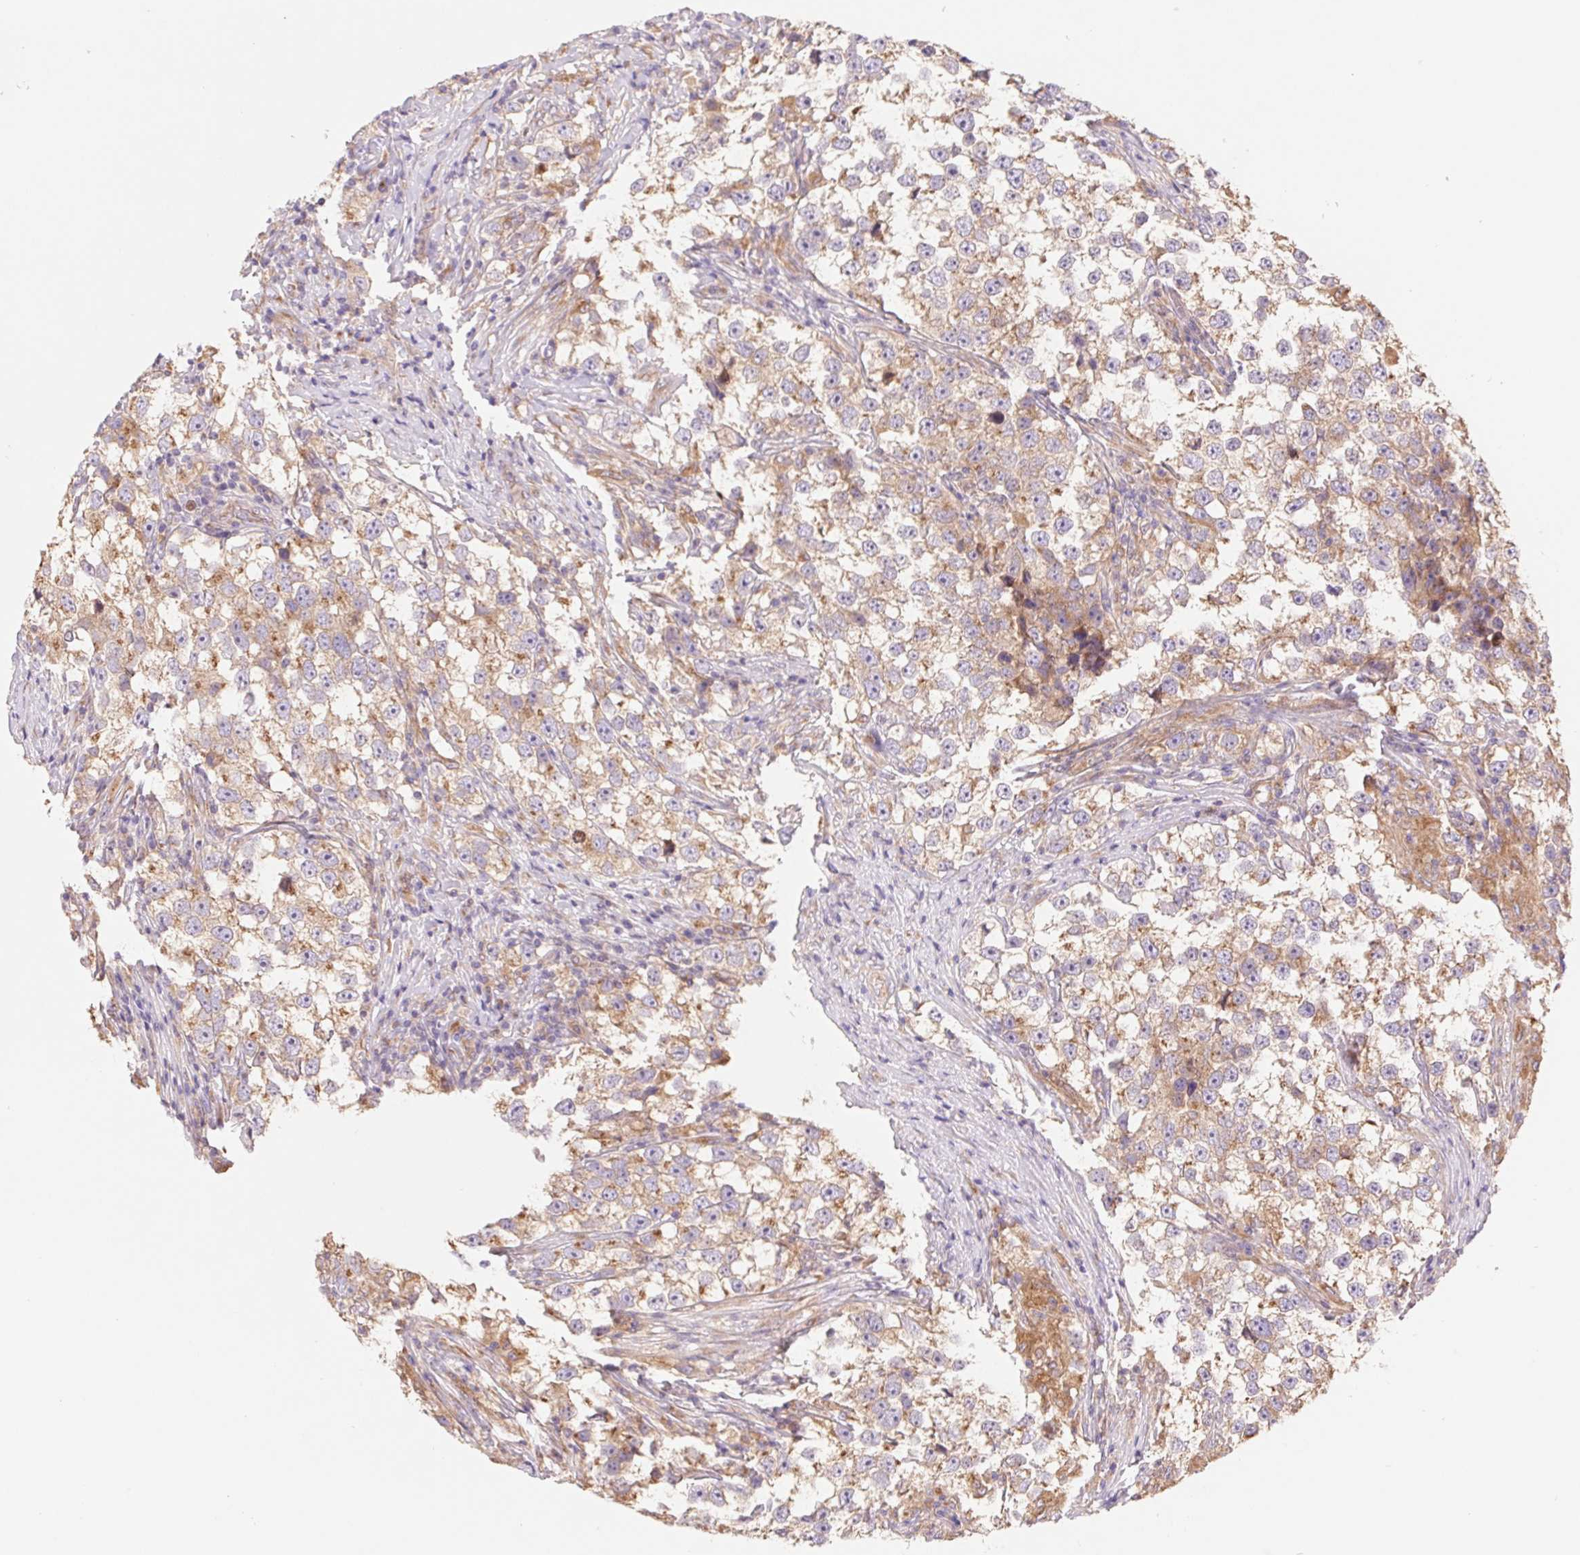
{"staining": {"intensity": "weak", "quantity": ">75%", "location": "cytoplasmic/membranous"}, "tissue": "testis cancer", "cell_type": "Tumor cells", "image_type": "cancer", "snomed": [{"axis": "morphology", "description": "Seminoma, NOS"}, {"axis": "topography", "description": "Testis"}], "caption": "Immunohistochemical staining of seminoma (testis) shows low levels of weak cytoplasmic/membranous protein positivity in approximately >75% of tumor cells. (Brightfield microscopy of DAB IHC at high magnification).", "gene": "RAB1A", "patient": {"sex": "male", "age": 46}}